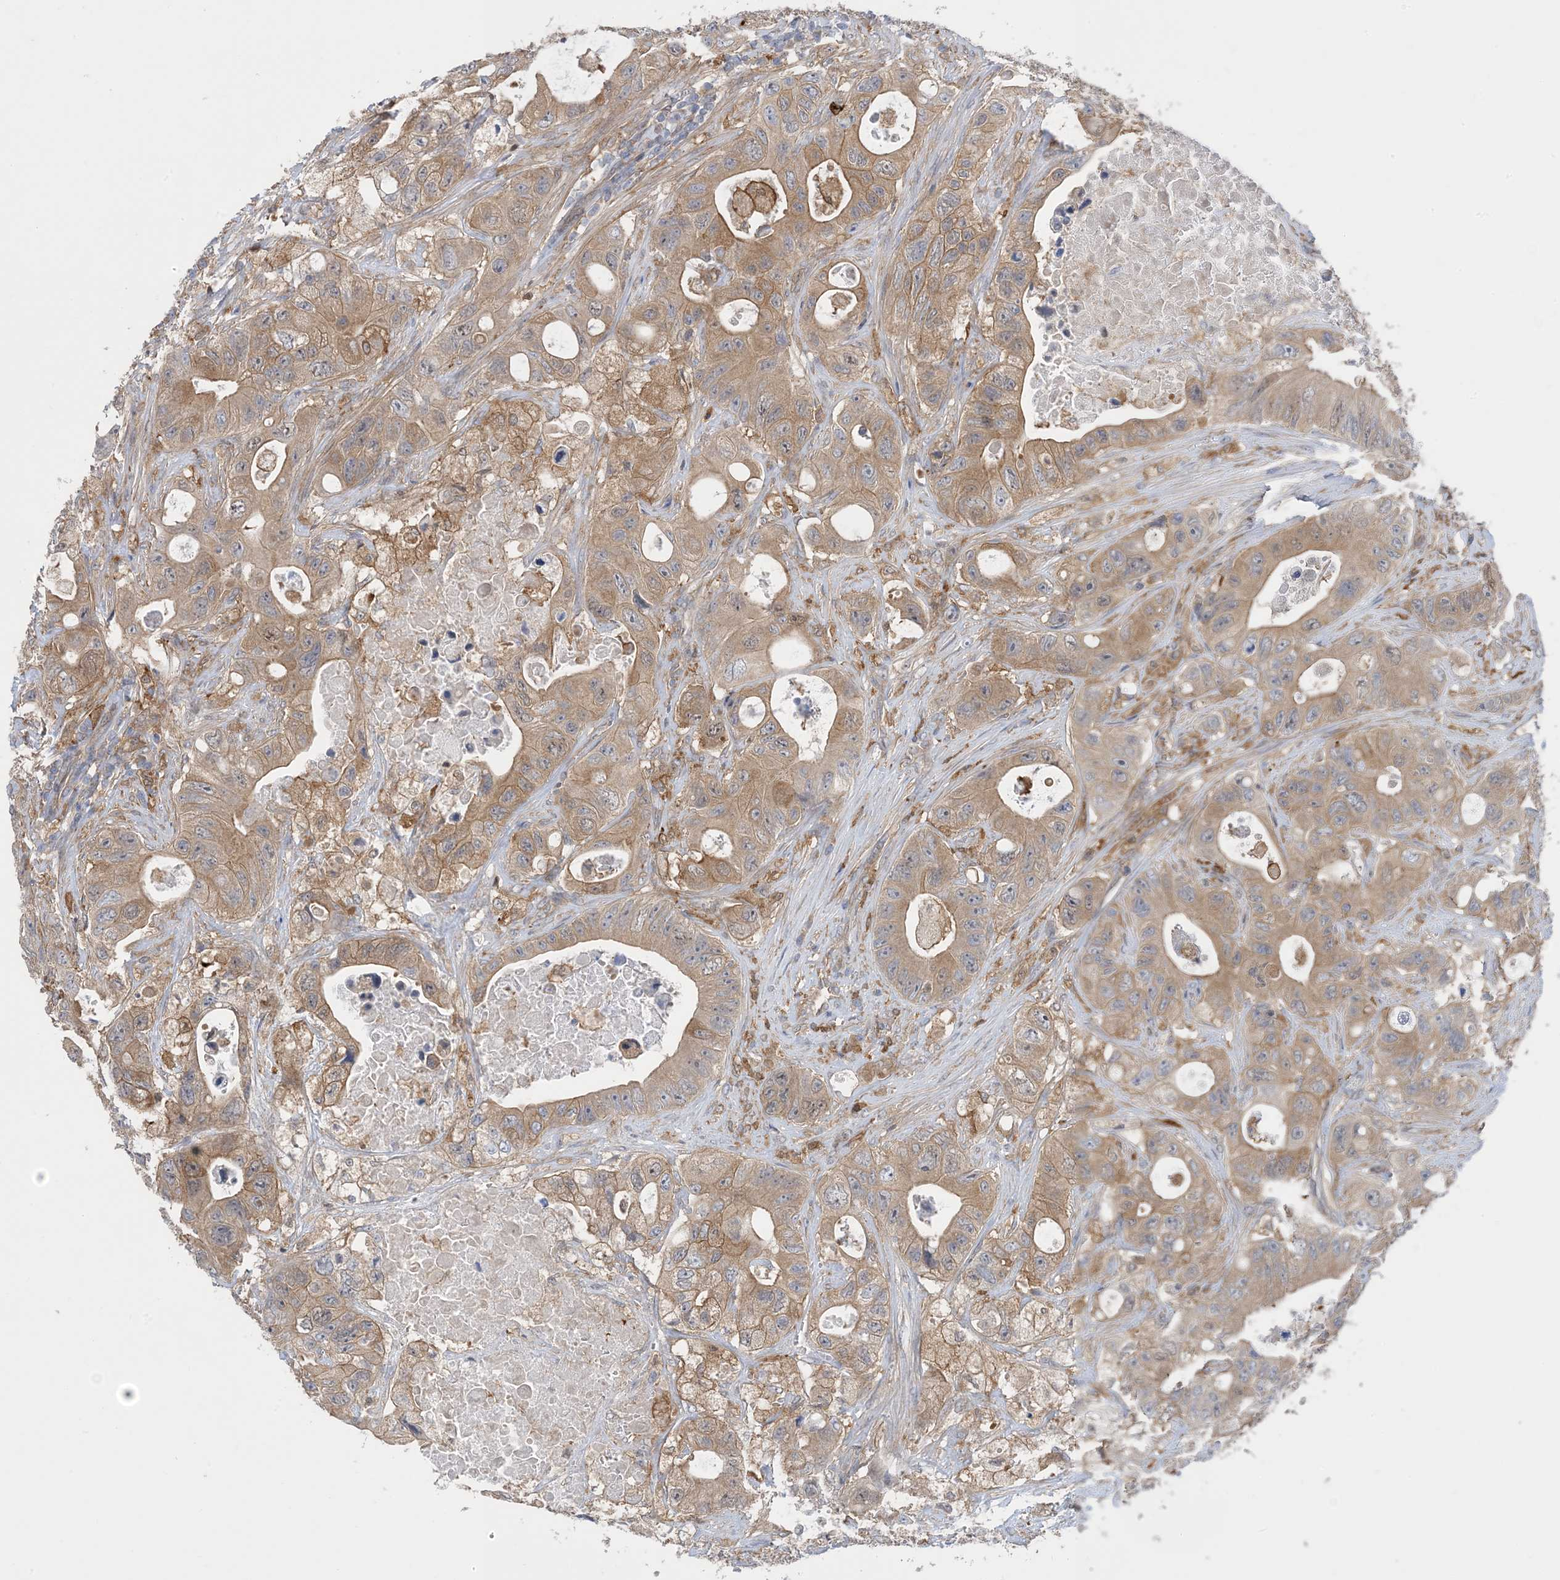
{"staining": {"intensity": "moderate", "quantity": ">75%", "location": "cytoplasmic/membranous"}, "tissue": "colorectal cancer", "cell_type": "Tumor cells", "image_type": "cancer", "snomed": [{"axis": "morphology", "description": "Adenocarcinoma, NOS"}, {"axis": "topography", "description": "Colon"}], "caption": "IHC image of colorectal cancer (adenocarcinoma) stained for a protein (brown), which demonstrates medium levels of moderate cytoplasmic/membranous staining in approximately >75% of tumor cells.", "gene": "HS1BP3", "patient": {"sex": "female", "age": 46}}